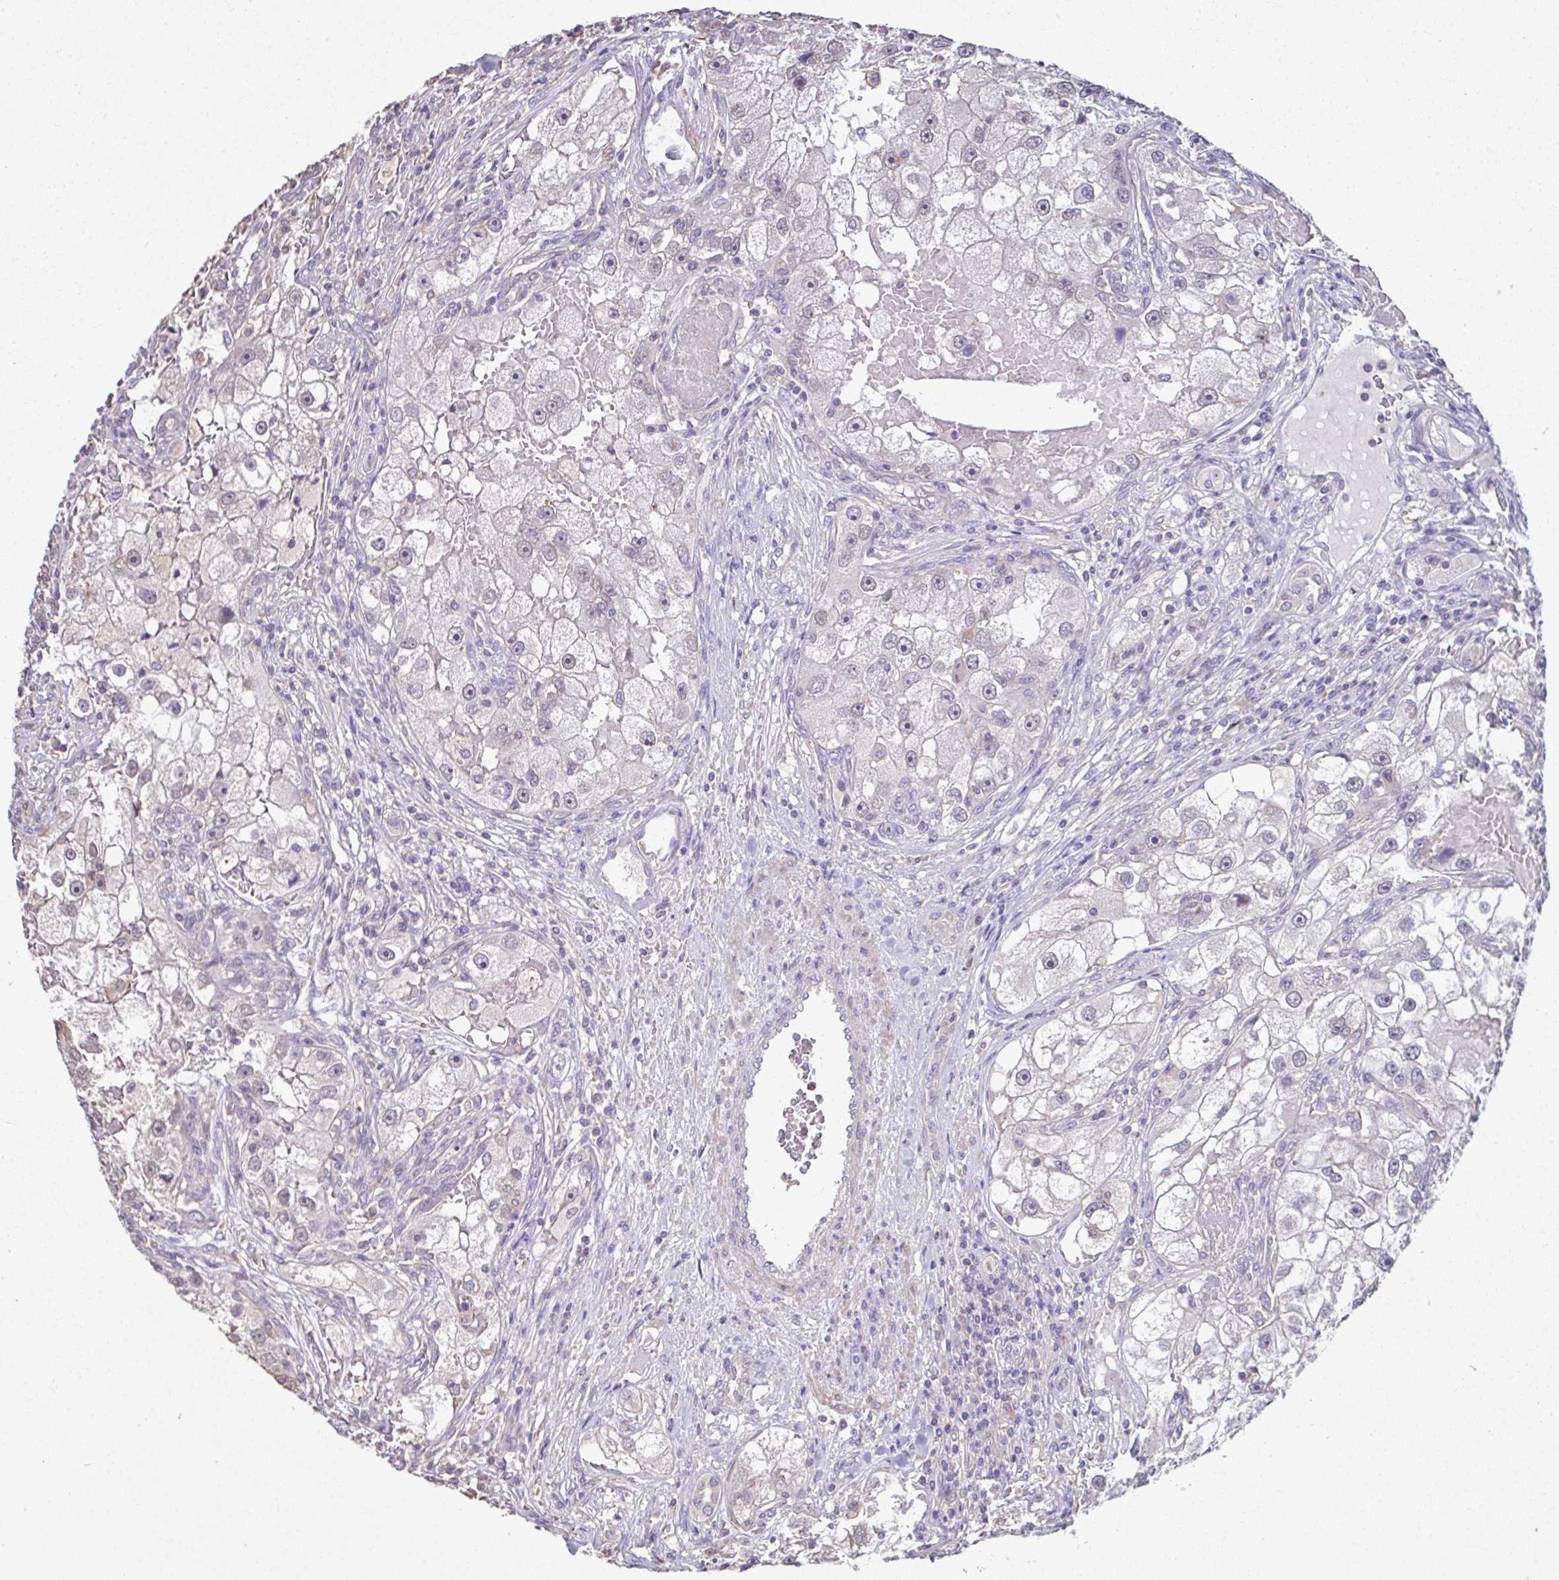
{"staining": {"intensity": "negative", "quantity": "none", "location": "none"}, "tissue": "renal cancer", "cell_type": "Tumor cells", "image_type": "cancer", "snomed": [{"axis": "morphology", "description": "Adenocarcinoma, NOS"}, {"axis": "topography", "description": "Kidney"}], "caption": "IHC of human renal cancer shows no expression in tumor cells.", "gene": "ACTRT2", "patient": {"sex": "male", "age": 63}}